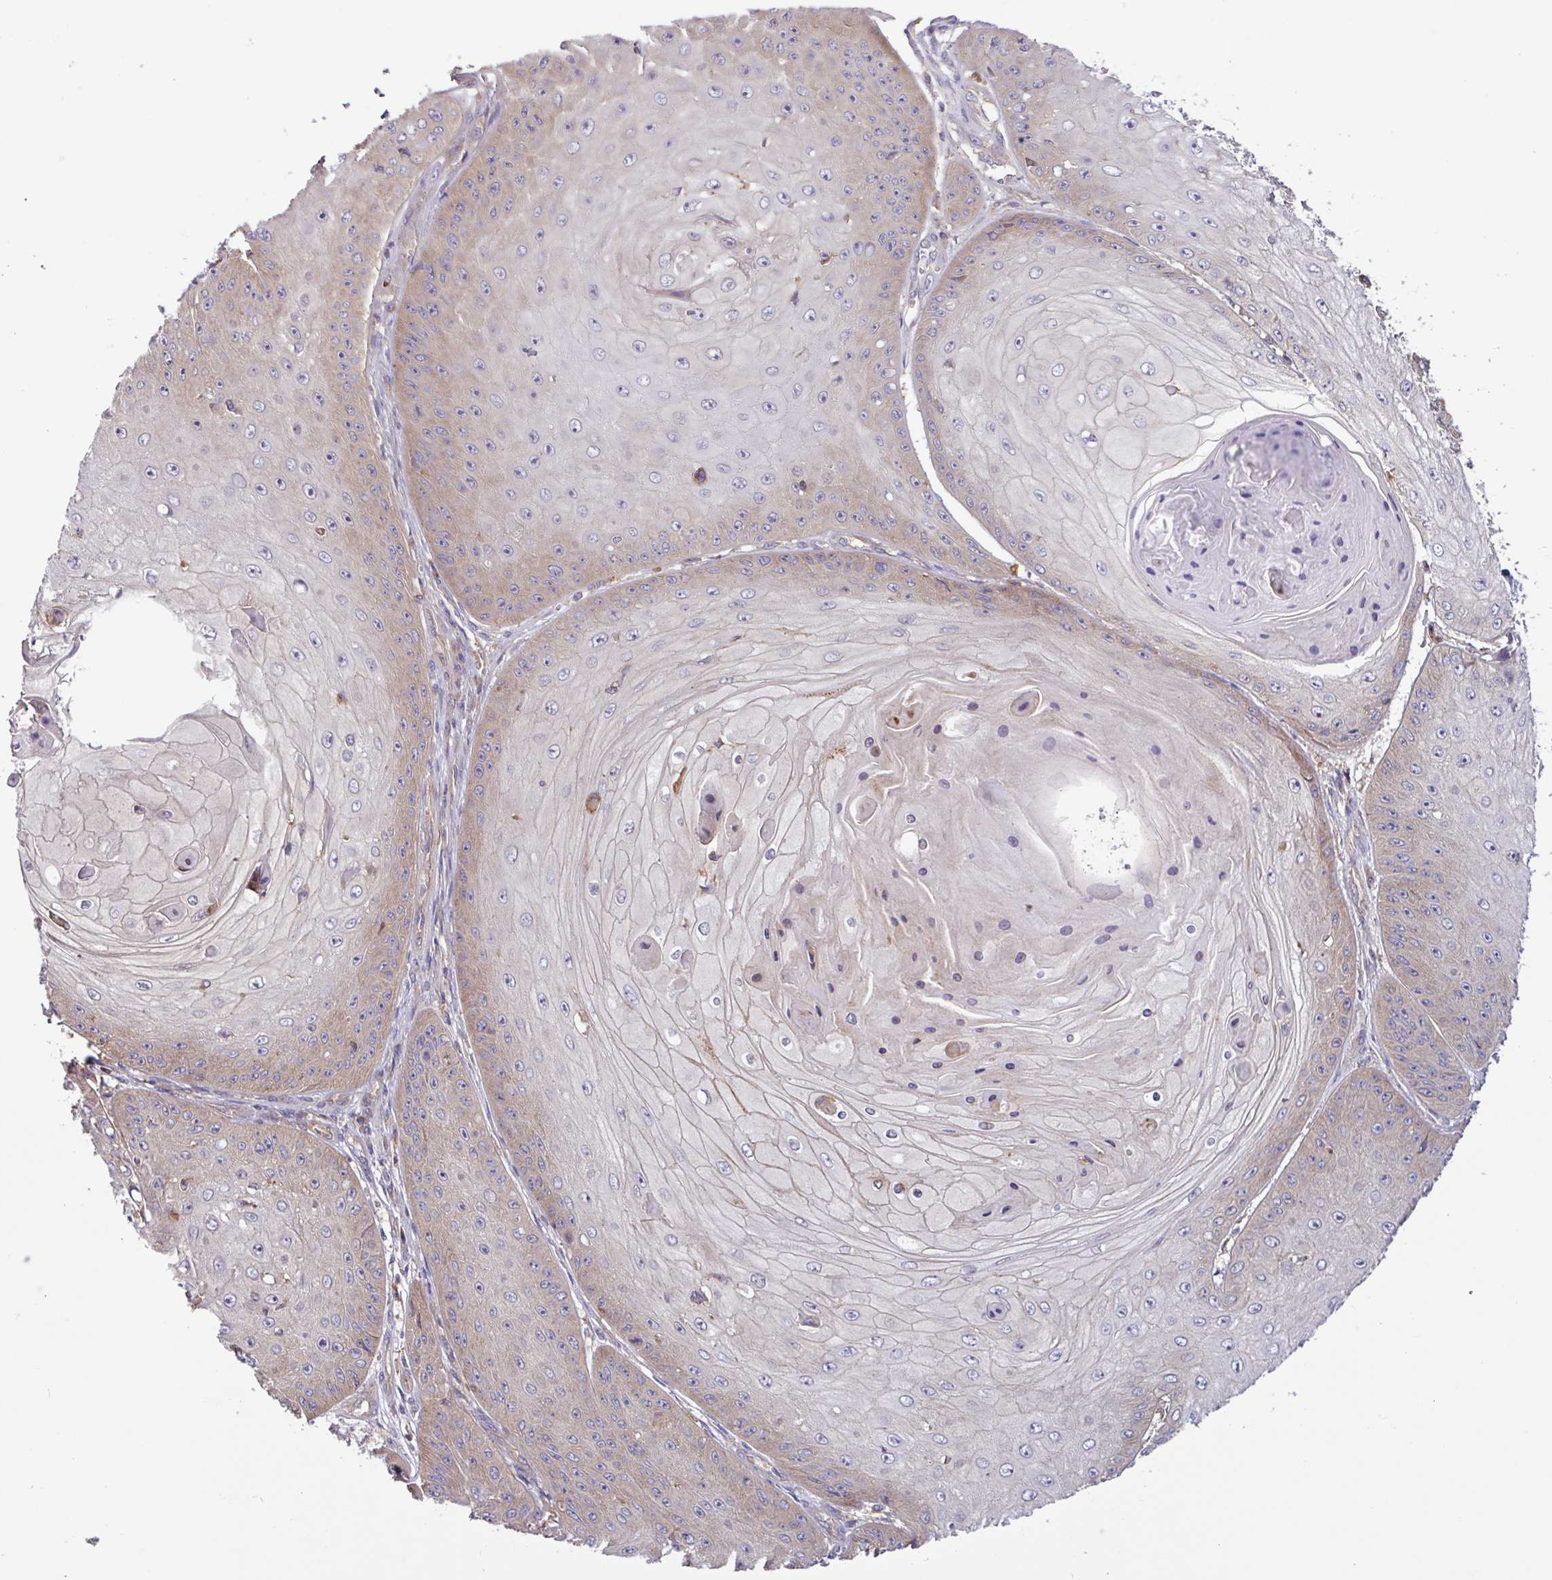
{"staining": {"intensity": "weak", "quantity": "25%-75%", "location": "cytoplasmic/membranous"}, "tissue": "skin cancer", "cell_type": "Tumor cells", "image_type": "cancer", "snomed": [{"axis": "morphology", "description": "Squamous cell carcinoma, NOS"}, {"axis": "topography", "description": "Skin"}], "caption": "Immunohistochemical staining of human squamous cell carcinoma (skin) reveals low levels of weak cytoplasmic/membranous positivity in approximately 25%-75% of tumor cells. Using DAB (brown) and hematoxylin (blue) stains, captured at high magnification using brightfield microscopy.", "gene": "ACTR3", "patient": {"sex": "male", "age": 70}}